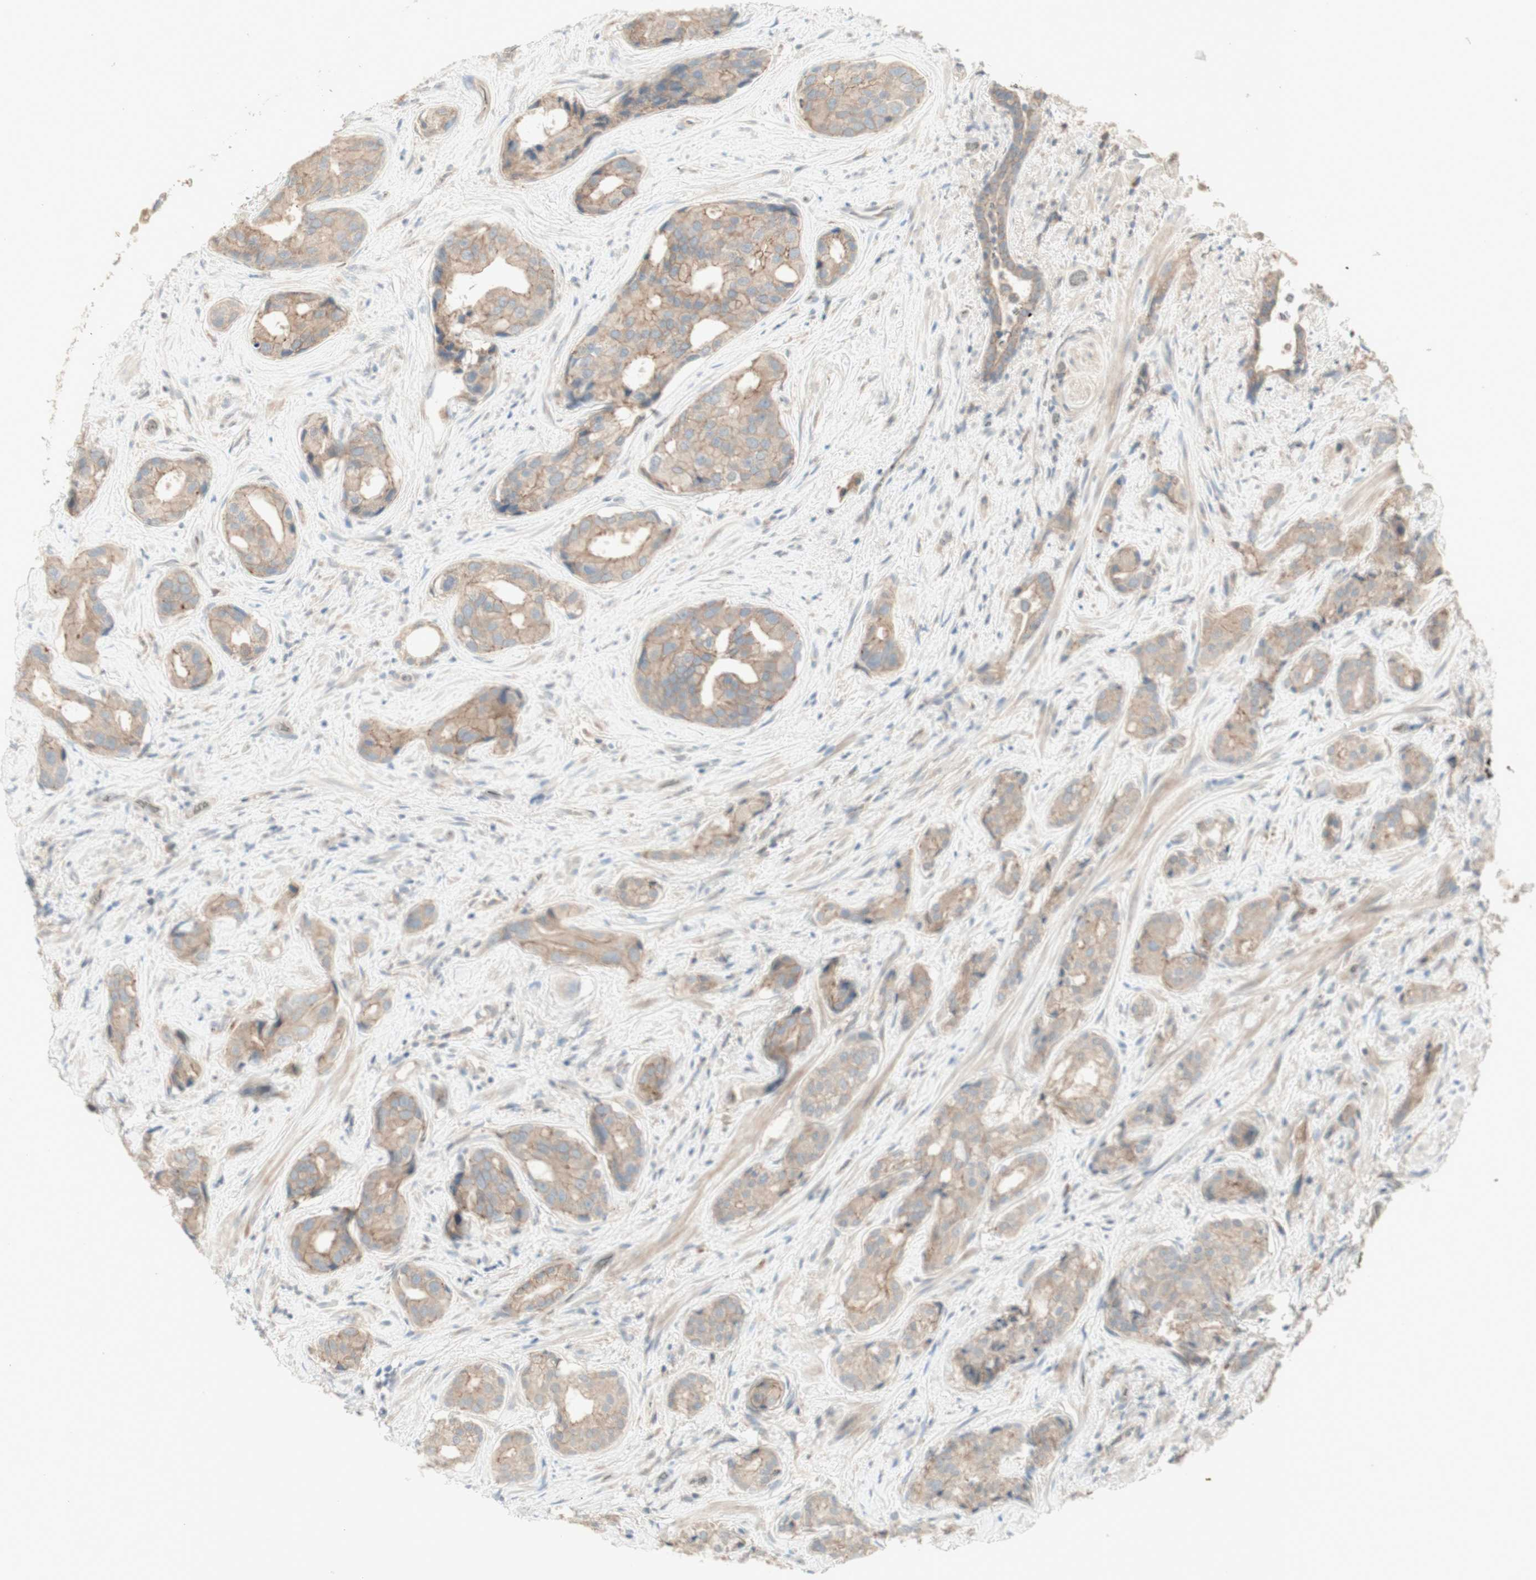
{"staining": {"intensity": "moderate", "quantity": ">75%", "location": "cytoplasmic/membranous"}, "tissue": "prostate cancer", "cell_type": "Tumor cells", "image_type": "cancer", "snomed": [{"axis": "morphology", "description": "Adenocarcinoma, High grade"}, {"axis": "topography", "description": "Prostate"}], "caption": "Protein staining displays moderate cytoplasmic/membranous expression in about >75% of tumor cells in prostate high-grade adenocarcinoma.", "gene": "PTGER4", "patient": {"sex": "male", "age": 71}}